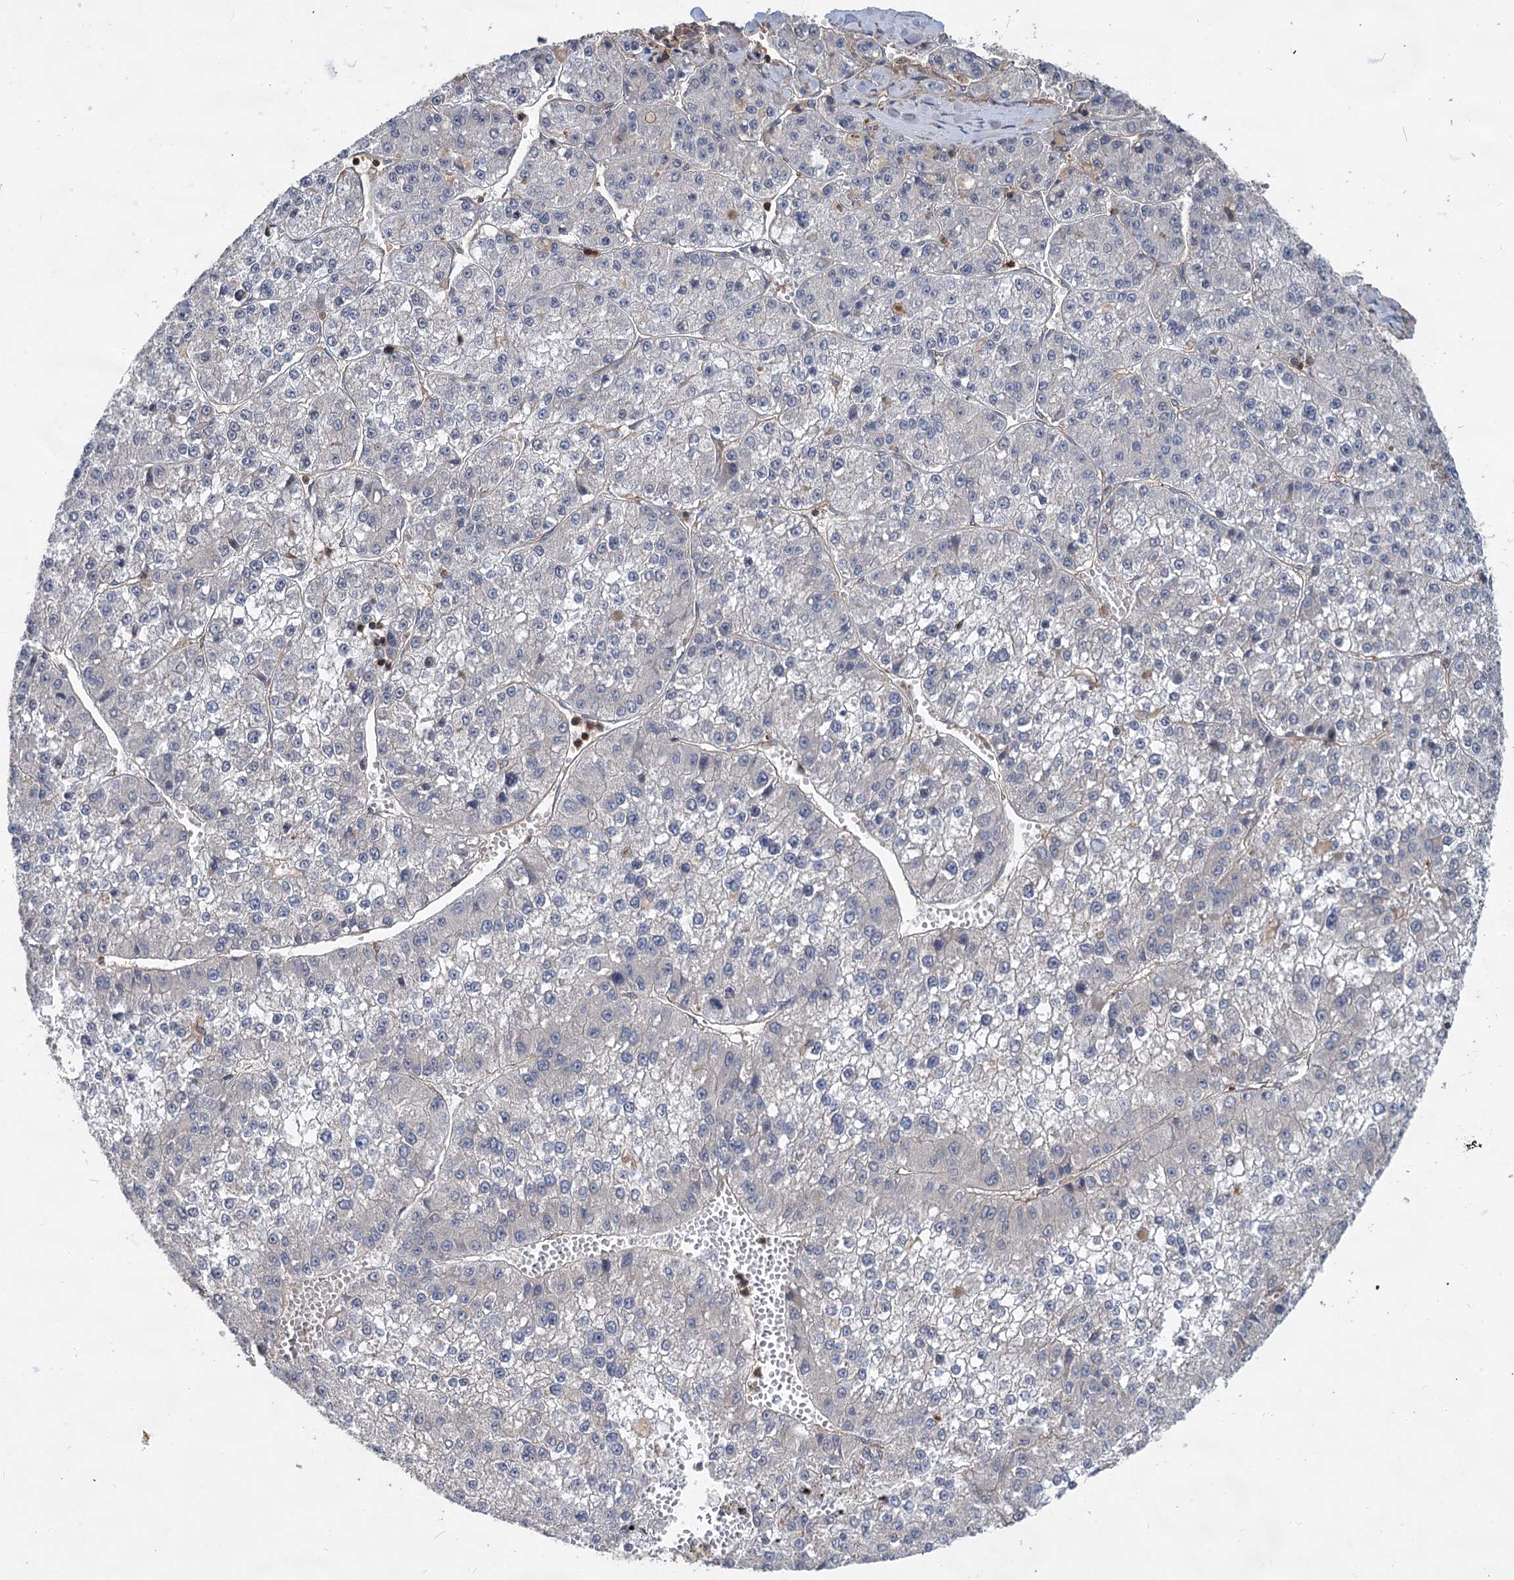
{"staining": {"intensity": "negative", "quantity": "none", "location": "none"}, "tissue": "liver cancer", "cell_type": "Tumor cells", "image_type": "cancer", "snomed": [{"axis": "morphology", "description": "Carcinoma, Hepatocellular, NOS"}, {"axis": "topography", "description": "Liver"}], "caption": "Human liver hepatocellular carcinoma stained for a protein using immunohistochemistry (IHC) exhibits no staining in tumor cells.", "gene": "PACS1", "patient": {"sex": "female", "age": 73}}